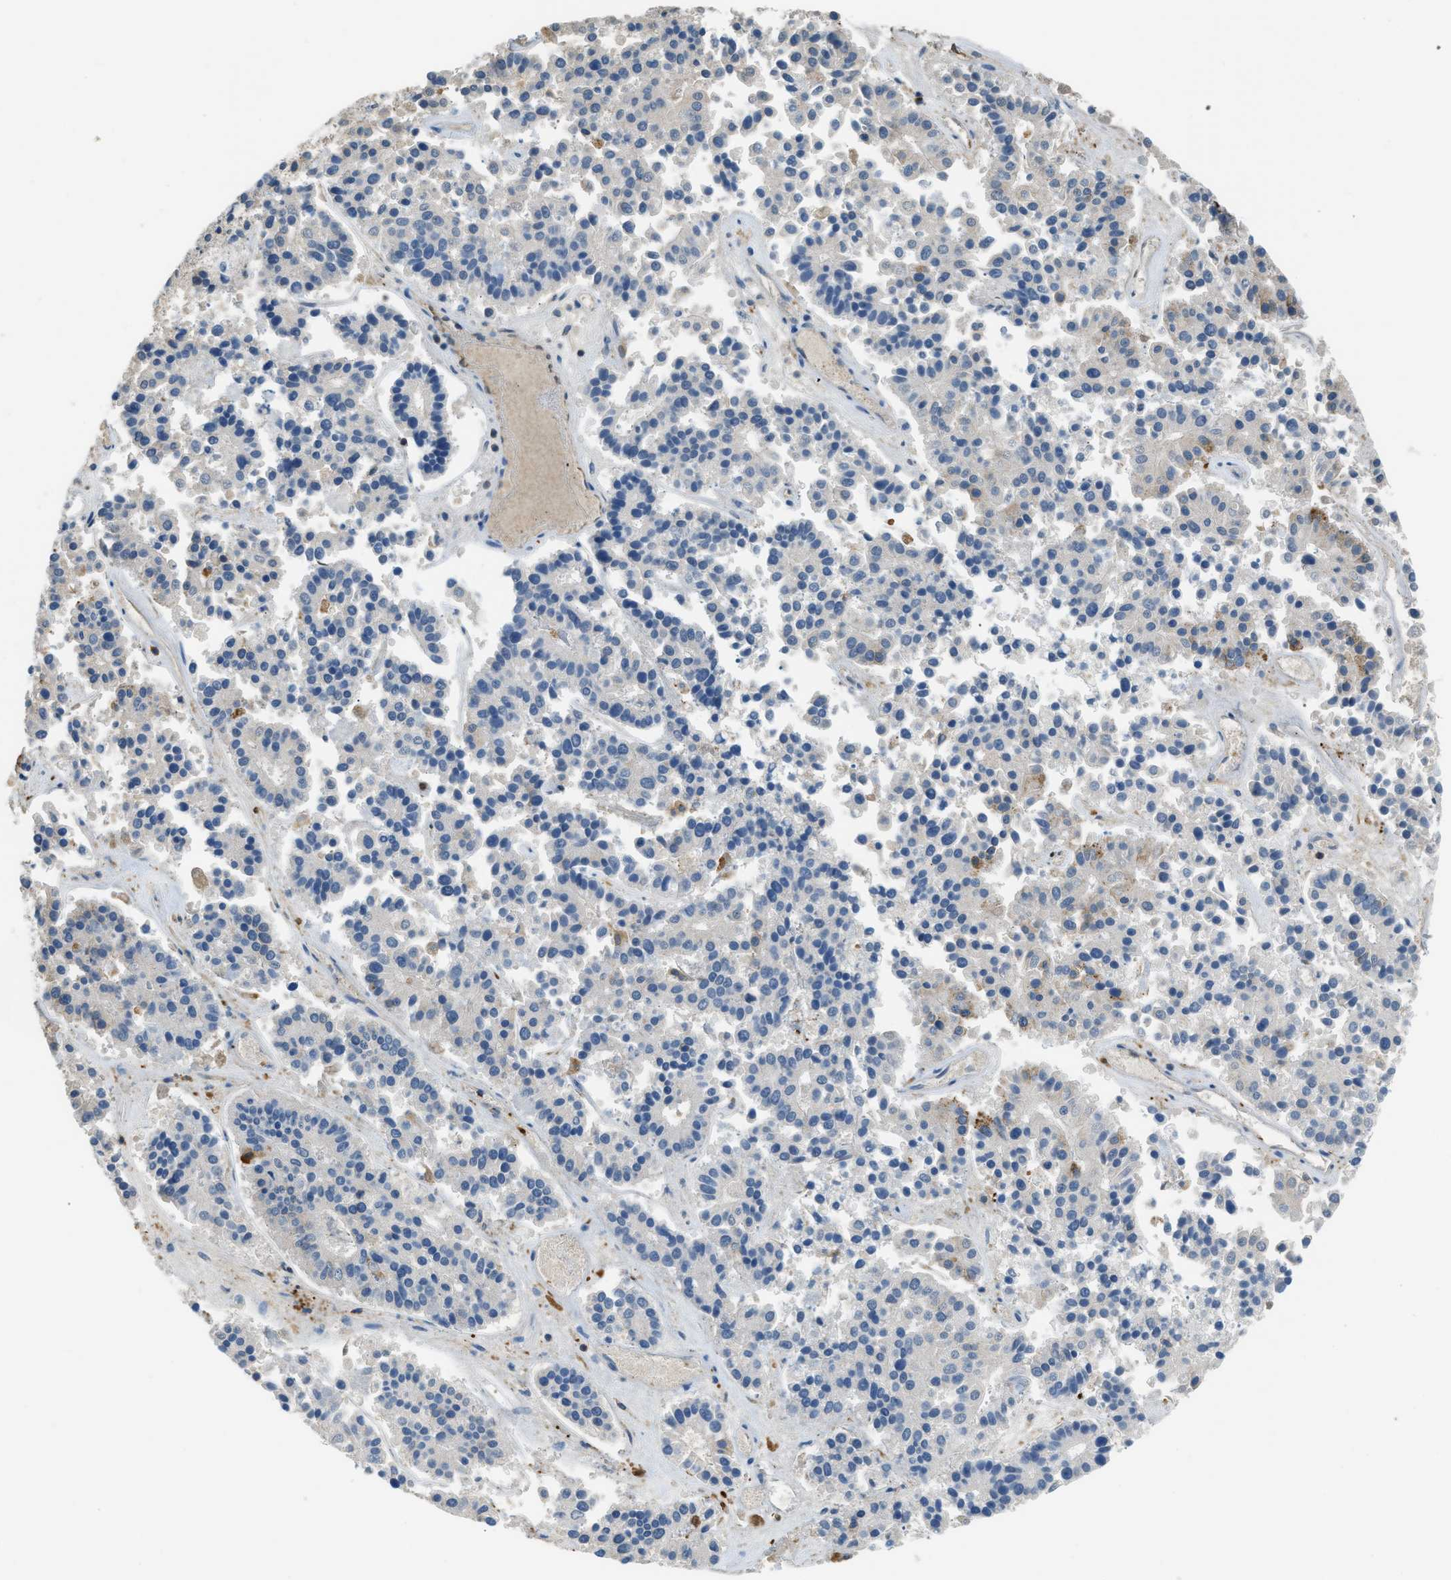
{"staining": {"intensity": "negative", "quantity": "none", "location": "none"}, "tissue": "pancreatic cancer", "cell_type": "Tumor cells", "image_type": "cancer", "snomed": [{"axis": "morphology", "description": "Adenocarcinoma, NOS"}, {"axis": "topography", "description": "Pancreas"}], "caption": "Immunohistochemistry (IHC) photomicrograph of adenocarcinoma (pancreatic) stained for a protein (brown), which shows no positivity in tumor cells. (DAB (3,3'-diaminobenzidine) immunohistochemistry (IHC), high magnification).", "gene": "BEX3", "patient": {"sex": "male", "age": 50}}